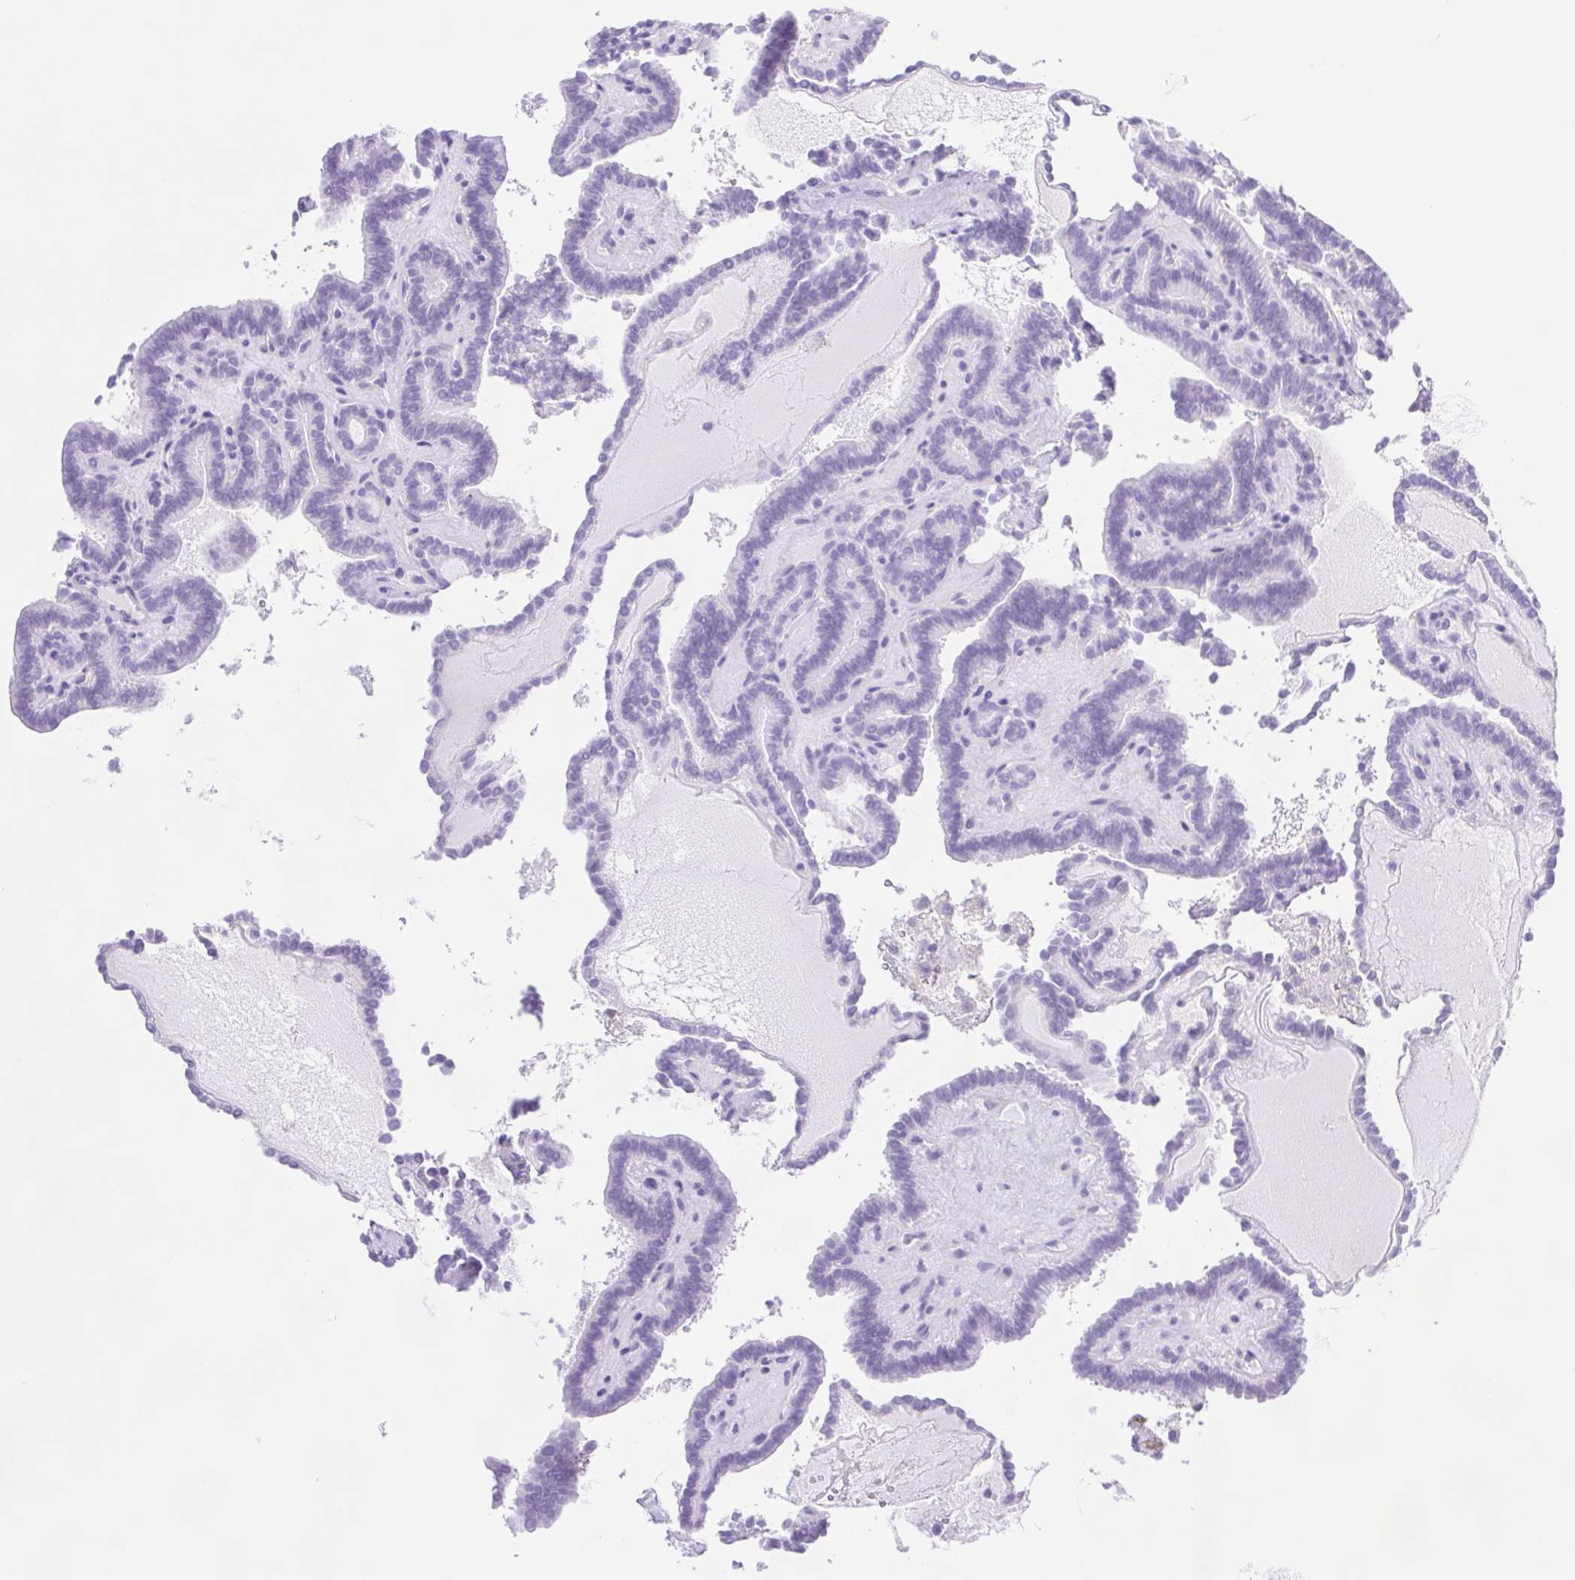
{"staining": {"intensity": "negative", "quantity": "none", "location": "none"}, "tissue": "thyroid cancer", "cell_type": "Tumor cells", "image_type": "cancer", "snomed": [{"axis": "morphology", "description": "Papillary adenocarcinoma, NOS"}, {"axis": "topography", "description": "Thyroid gland"}], "caption": "A high-resolution micrograph shows immunohistochemistry (IHC) staining of thyroid cancer (papillary adenocarcinoma), which reveals no significant positivity in tumor cells.", "gene": "SYNPR", "patient": {"sex": "female", "age": 21}}